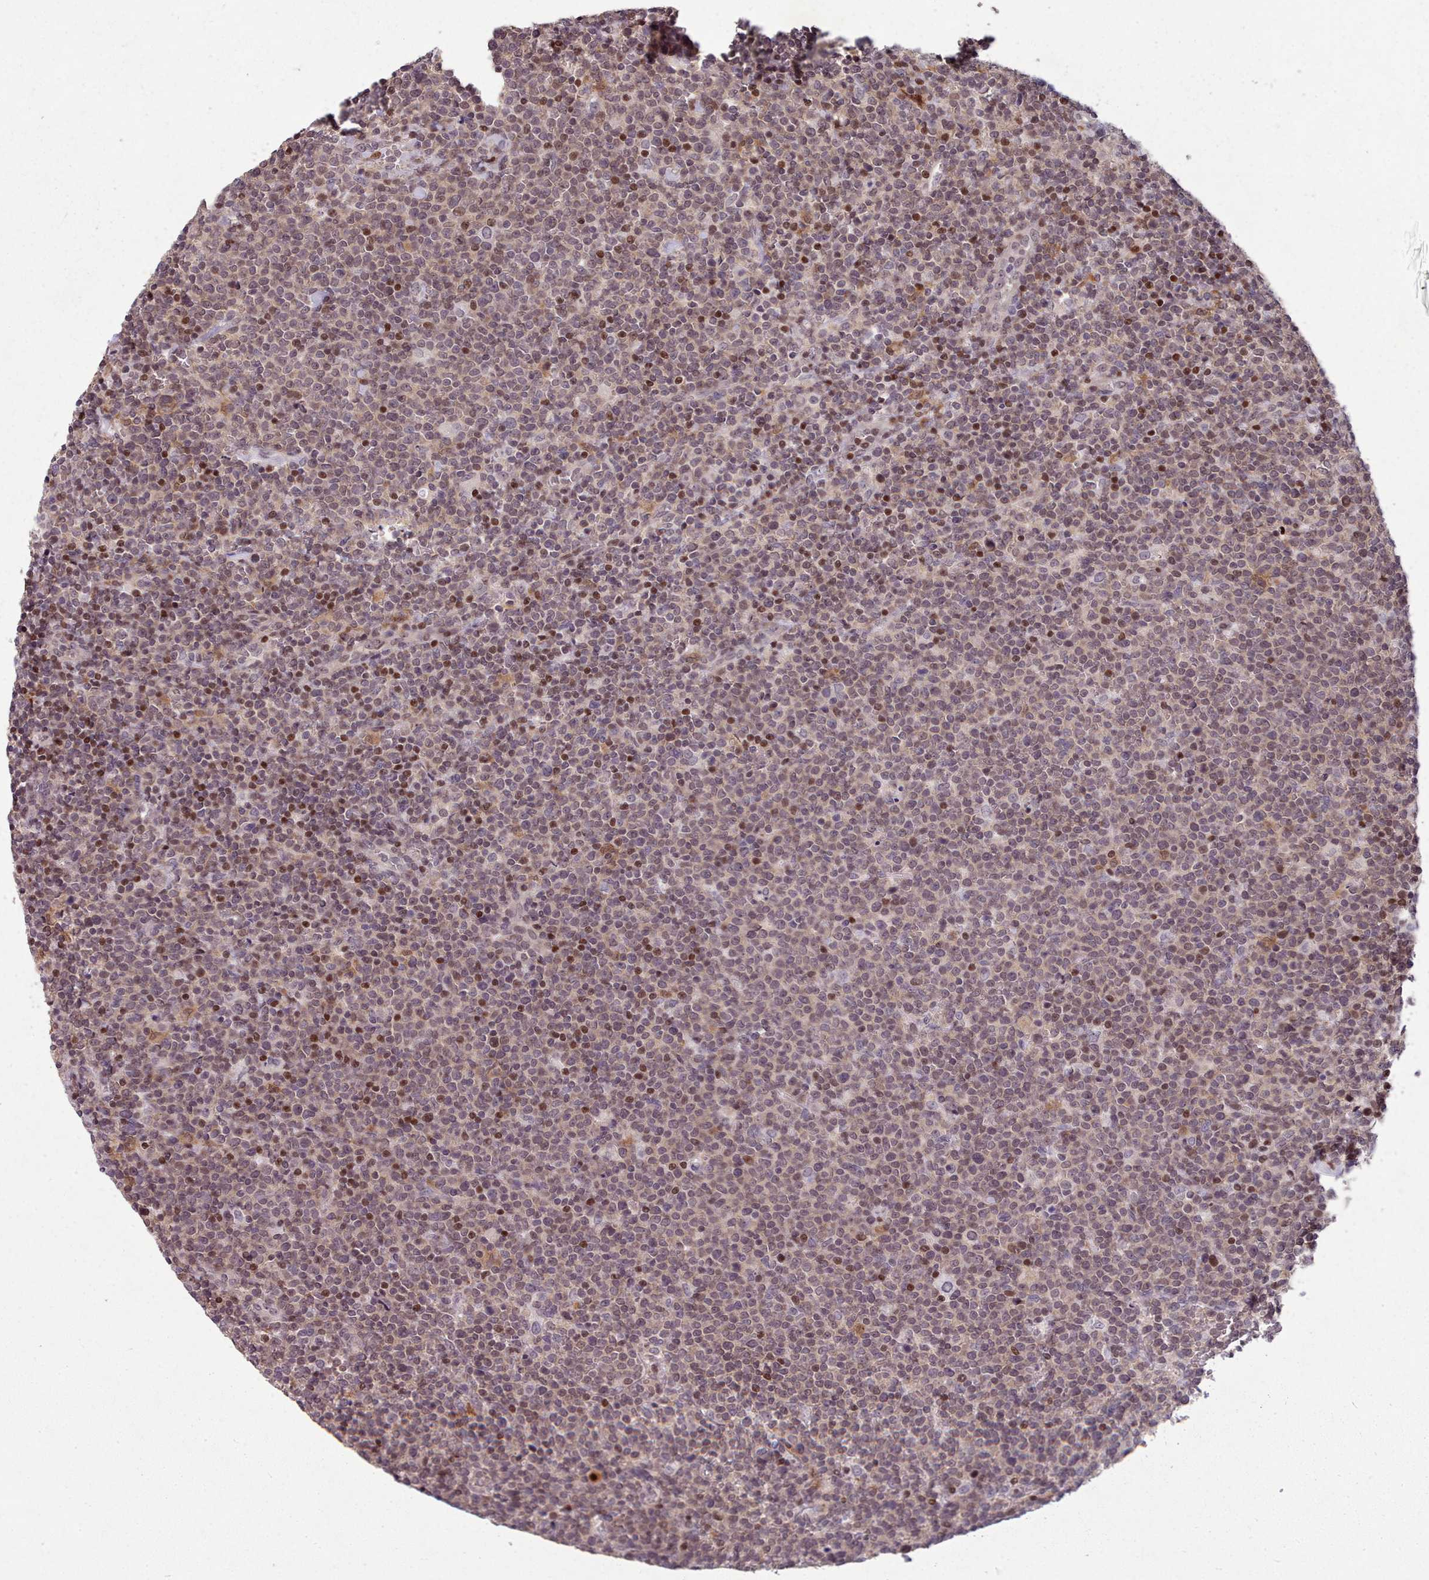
{"staining": {"intensity": "moderate", "quantity": ">75%", "location": "nuclear"}, "tissue": "lymphoma", "cell_type": "Tumor cells", "image_type": "cancer", "snomed": [{"axis": "morphology", "description": "Malignant lymphoma, non-Hodgkin's type, High grade"}, {"axis": "topography", "description": "Lymph node"}], "caption": "Human lymphoma stained with a brown dye reveals moderate nuclear positive expression in approximately >75% of tumor cells.", "gene": "ENSA", "patient": {"sex": "male", "age": 61}}